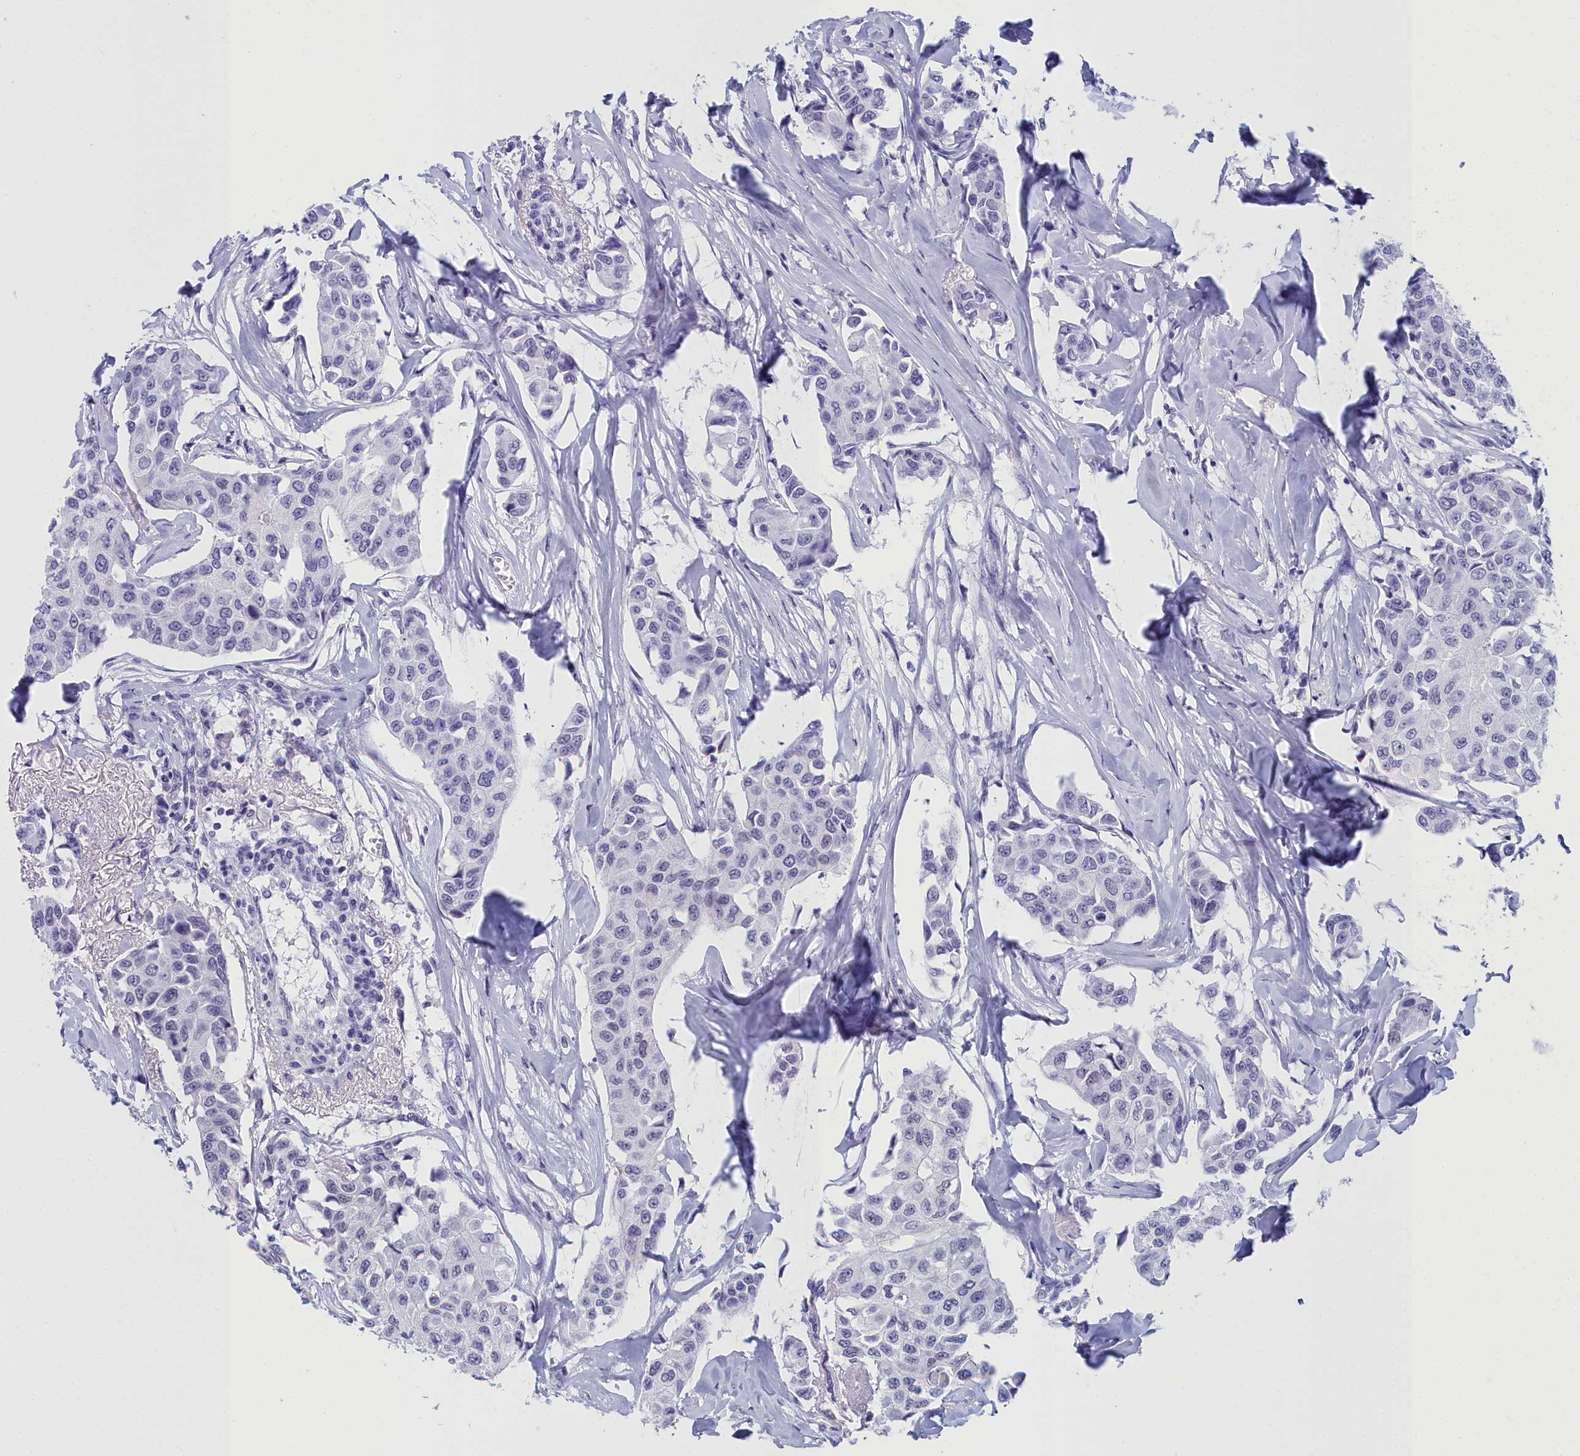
{"staining": {"intensity": "negative", "quantity": "none", "location": "none"}, "tissue": "breast cancer", "cell_type": "Tumor cells", "image_type": "cancer", "snomed": [{"axis": "morphology", "description": "Duct carcinoma"}, {"axis": "topography", "description": "Breast"}], "caption": "Breast cancer (intraductal carcinoma) was stained to show a protein in brown. There is no significant expression in tumor cells.", "gene": "CCDC97", "patient": {"sex": "female", "age": 80}}